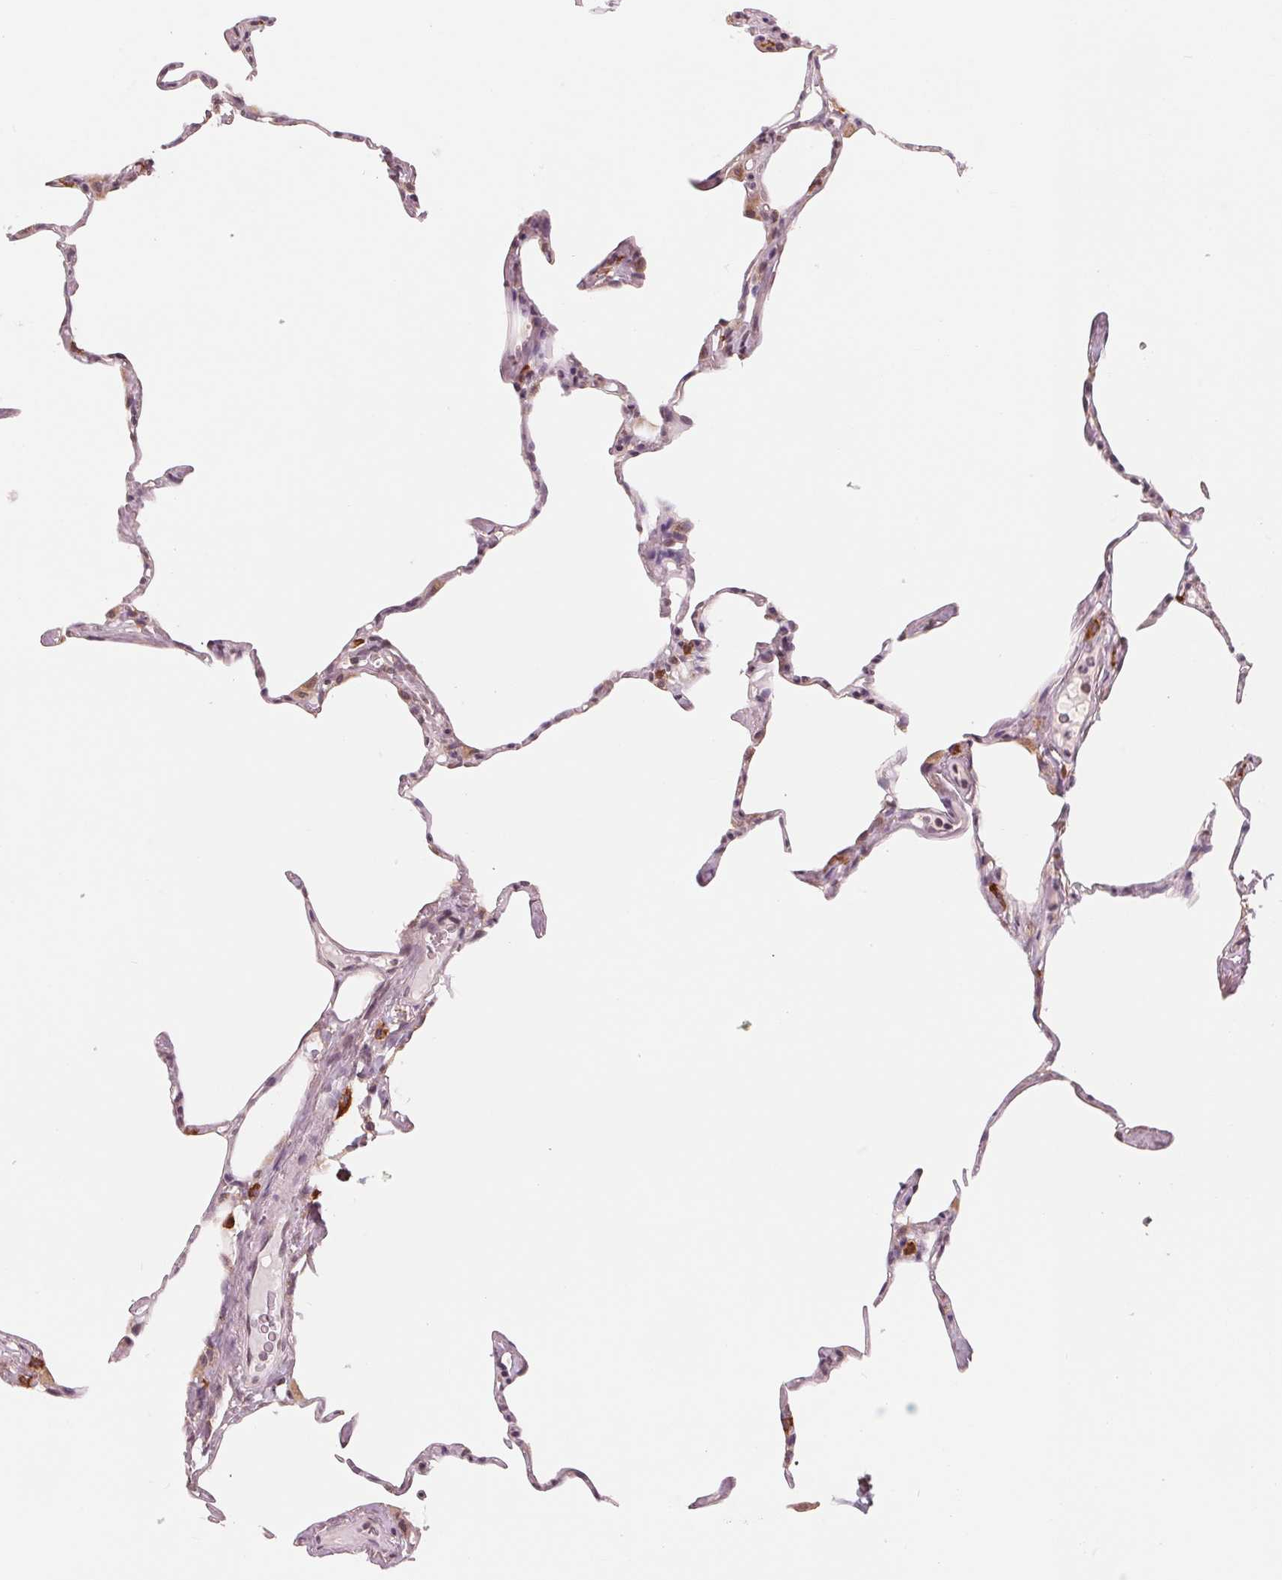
{"staining": {"intensity": "negative", "quantity": "none", "location": "none"}, "tissue": "lung", "cell_type": "Alveolar cells", "image_type": "normal", "snomed": [{"axis": "morphology", "description": "Normal tissue, NOS"}, {"axis": "topography", "description": "Lung"}], "caption": "DAB immunohistochemical staining of unremarkable human lung displays no significant staining in alveolar cells. (Brightfield microscopy of DAB (3,3'-diaminobenzidine) IHC at high magnification).", "gene": "GIGYF2", "patient": {"sex": "male", "age": 65}}